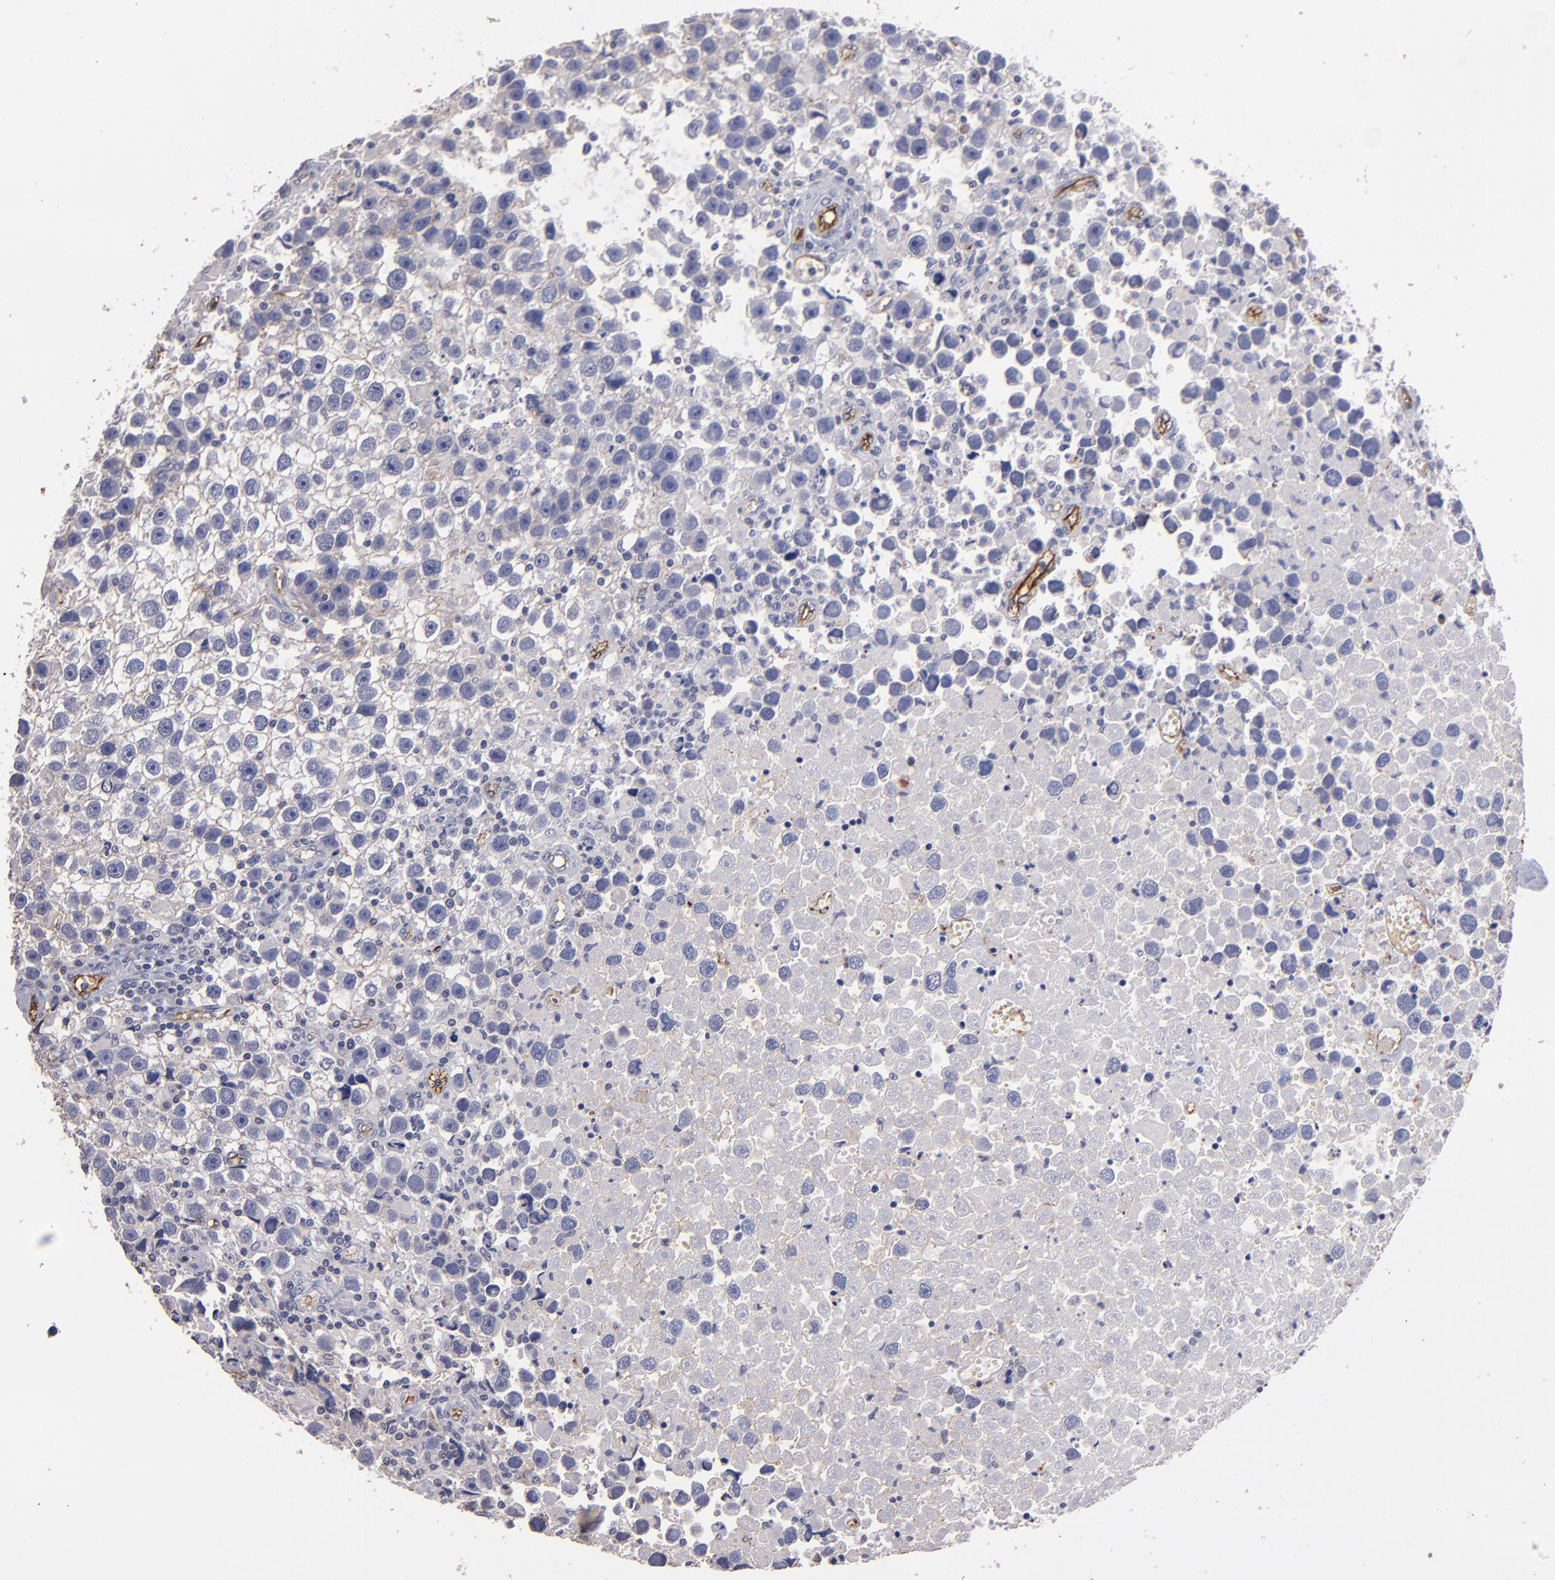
{"staining": {"intensity": "negative", "quantity": "none", "location": "none"}, "tissue": "testis cancer", "cell_type": "Tumor cells", "image_type": "cancer", "snomed": [{"axis": "morphology", "description": "Seminoma, NOS"}, {"axis": "topography", "description": "Testis"}], "caption": "This is an immunohistochemistry micrograph of human testis seminoma. There is no staining in tumor cells.", "gene": "CLDN5", "patient": {"sex": "male", "age": 43}}